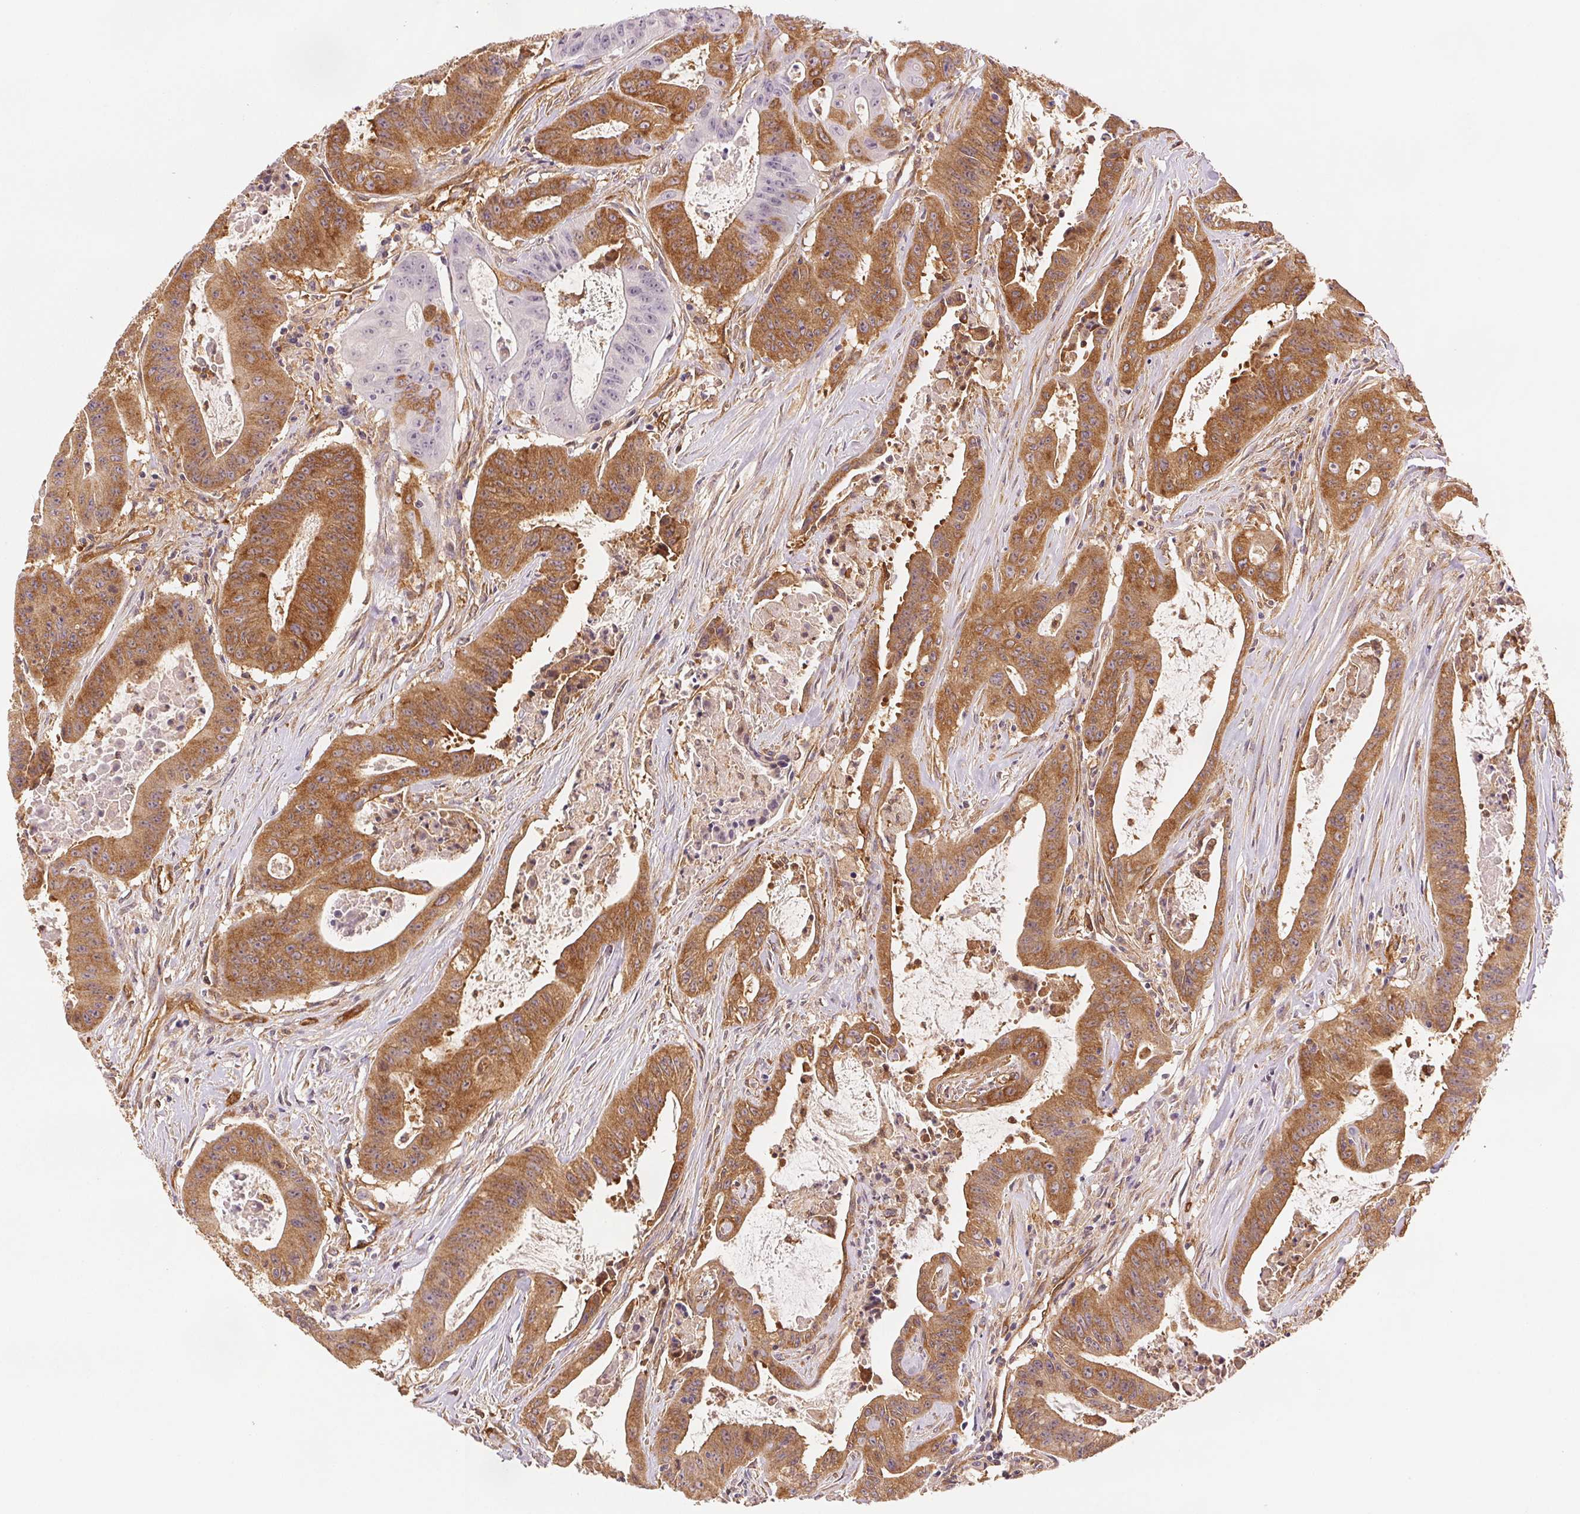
{"staining": {"intensity": "moderate", "quantity": ">75%", "location": "cytoplasmic/membranous"}, "tissue": "colorectal cancer", "cell_type": "Tumor cells", "image_type": "cancer", "snomed": [{"axis": "morphology", "description": "Adenocarcinoma, NOS"}, {"axis": "topography", "description": "Colon"}], "caption": "Immunohistochemistry (IHC) staining of colorectal cancer (adenocarcinoma), which demonstrates medium levels of moderate cytoplasmic/membranous positivity in approximately >75% of tumor cells indicating moderate cytoplasmic/membranous protein positivity. The staining was performed using DAB (3,3'-diaminobenzidine) (brown) for protein detection and nuclei were counterstained in hematoxylin (blue).", "gene": "DIAPH2", "patient": {"sex": "male", "age": 33}}